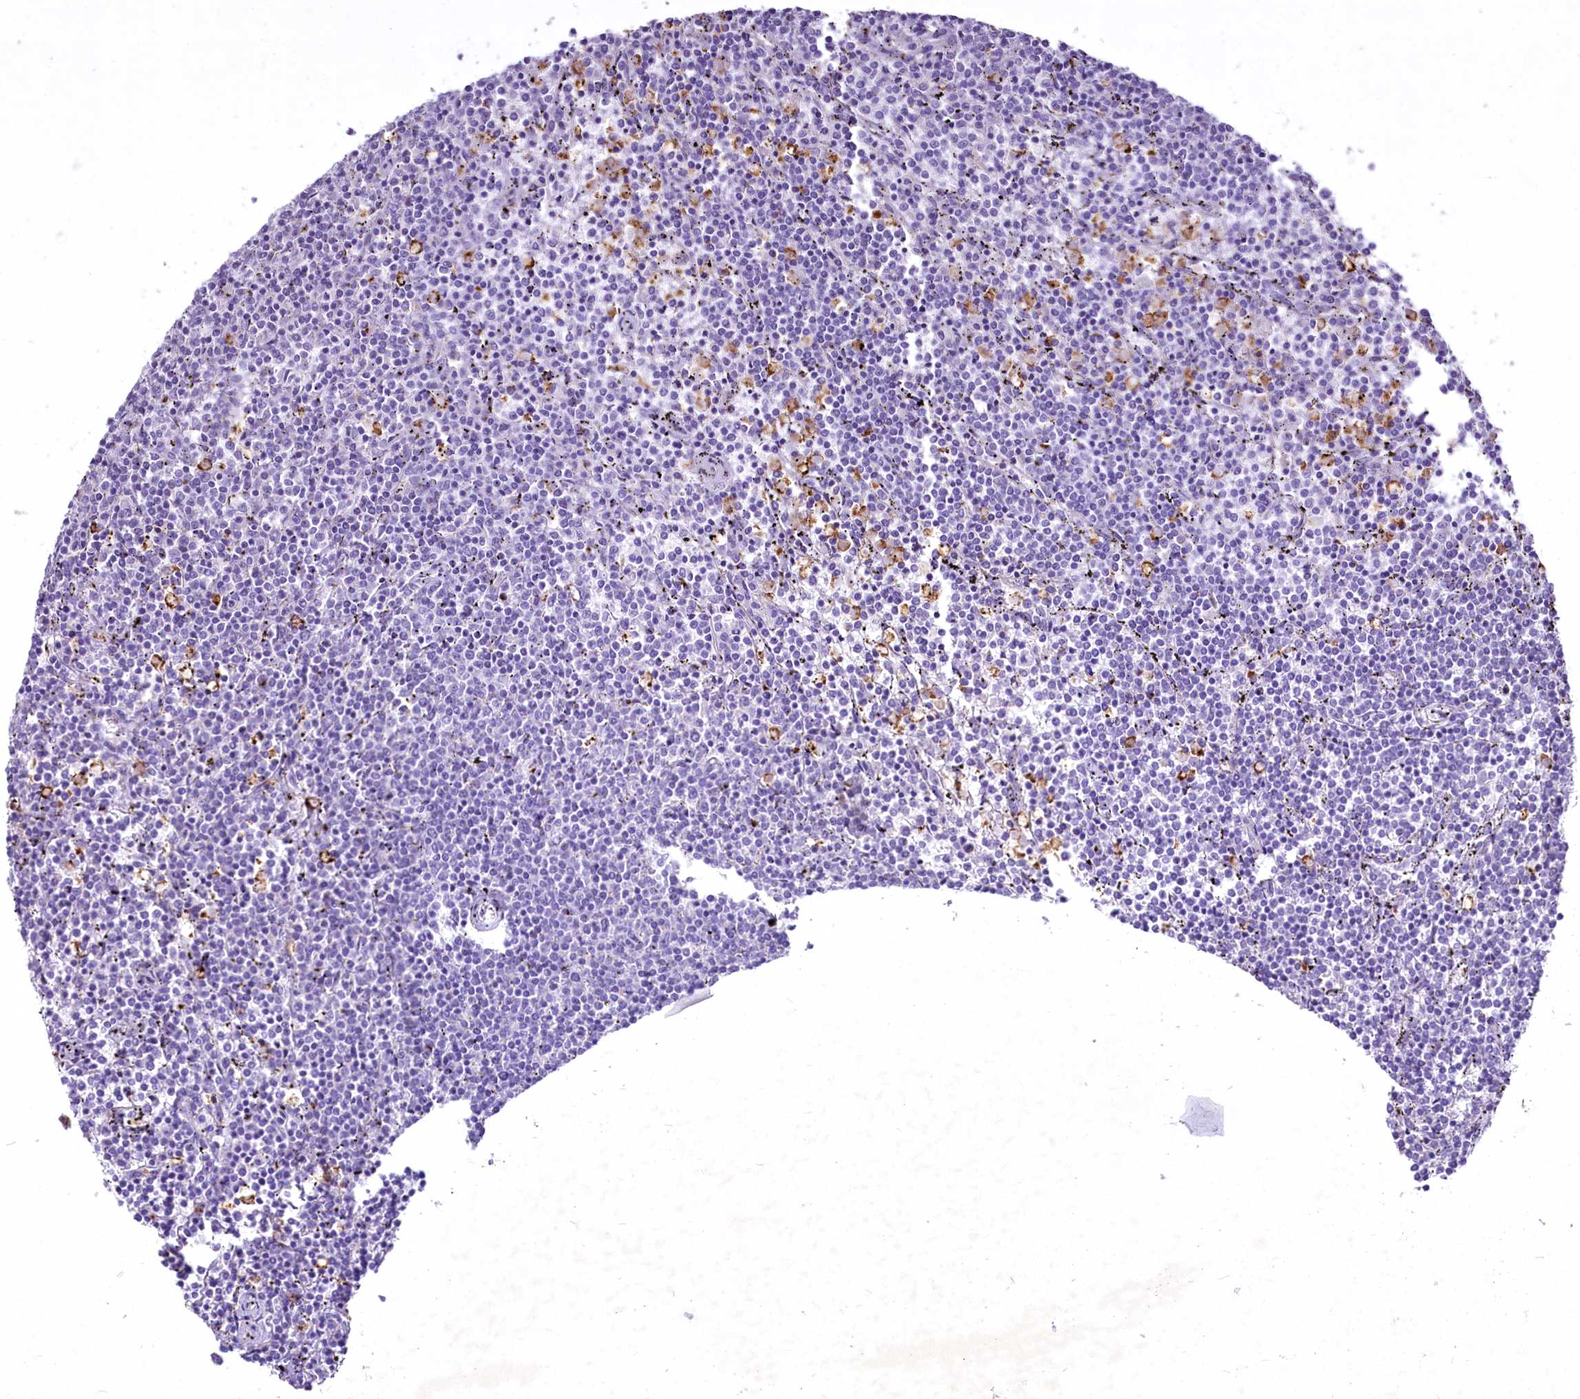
{"staining": {"intensity": "negative", "quantity": "none", "location": "none"}, "tissue": "lymphoma", "cell_type": "Tumor cells", "image_type": "cancer", "snomed": [{"axis": "morphology", "description": "Malignant lymphoma, non-Hodgkin's type, Low grade"}, {"axis": "topography", "description": "Spleen"}], "caption": "Immunohistochemistry of human lymphoma demonstrates no positivity in tumor cells.", "gene": "FAM209B", "patient": {"sex": "female", "age": 50}}